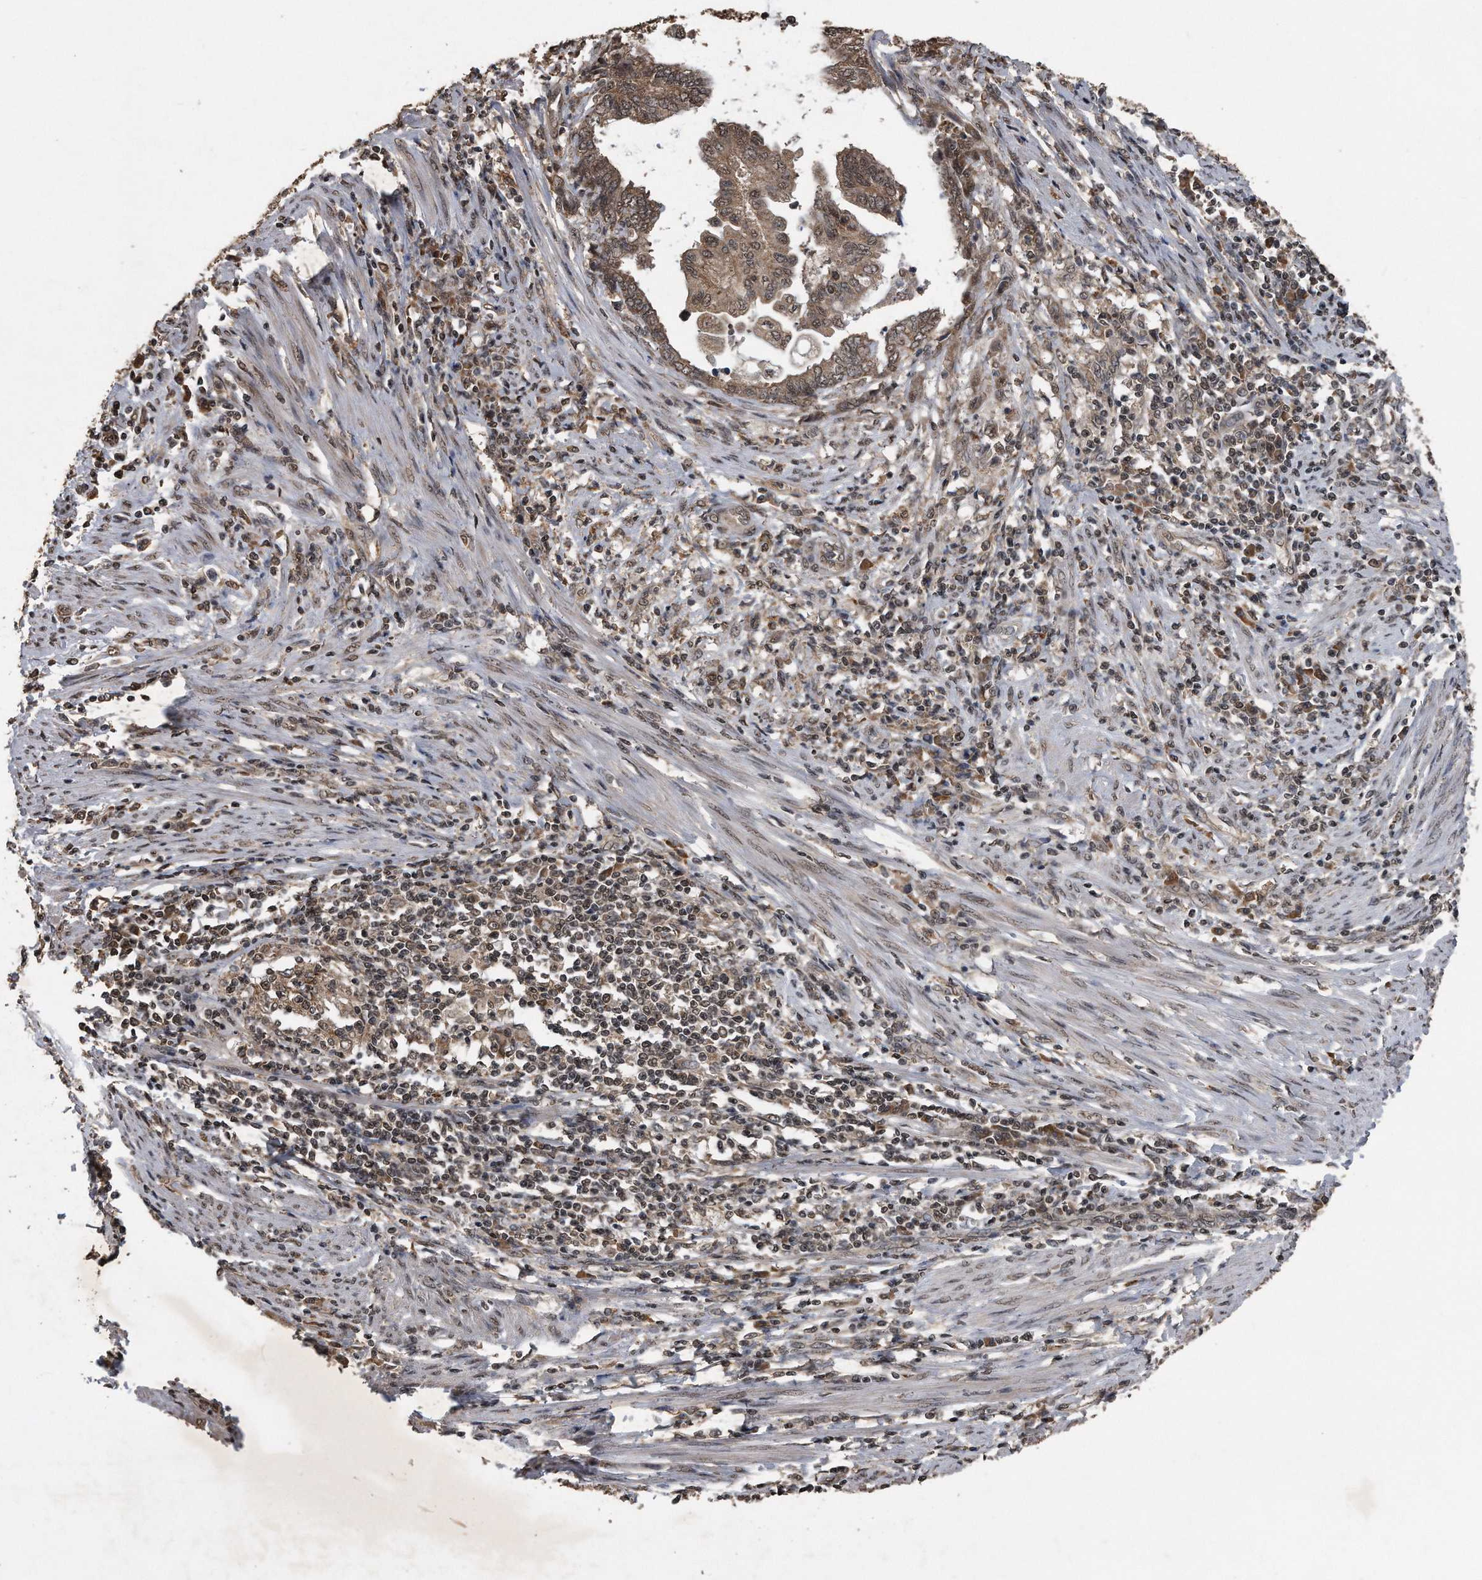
{"staining": {"intensity": "weak", "quantity": ">75%", "location": "cytoplasmic/membranous,nuclear"}, "tissue": "endometrial cancer", "cell_type": "Tumor cells", "image_type": "cancer", "snomed": [{"axis": "morphology", "description": "Adenocarcinoma, NOS"}, {"axis": "topography", "description": "Uterus"}, {"axis": "topography", "description": "Endometrium"}], "caption": "Immunohistochemistry image of neoplastic tissue: endometrial cancer stained using immunohistochemistry displays low levels of weak protein expression localized specifically in the cytoplasmic/membranous and nuclear of tumor cells, appearing as a cytoplasmic/membranous and nuclear brown color.", "gene": "CRYZL1", "patient": {"sex": "female", "age": 70}}